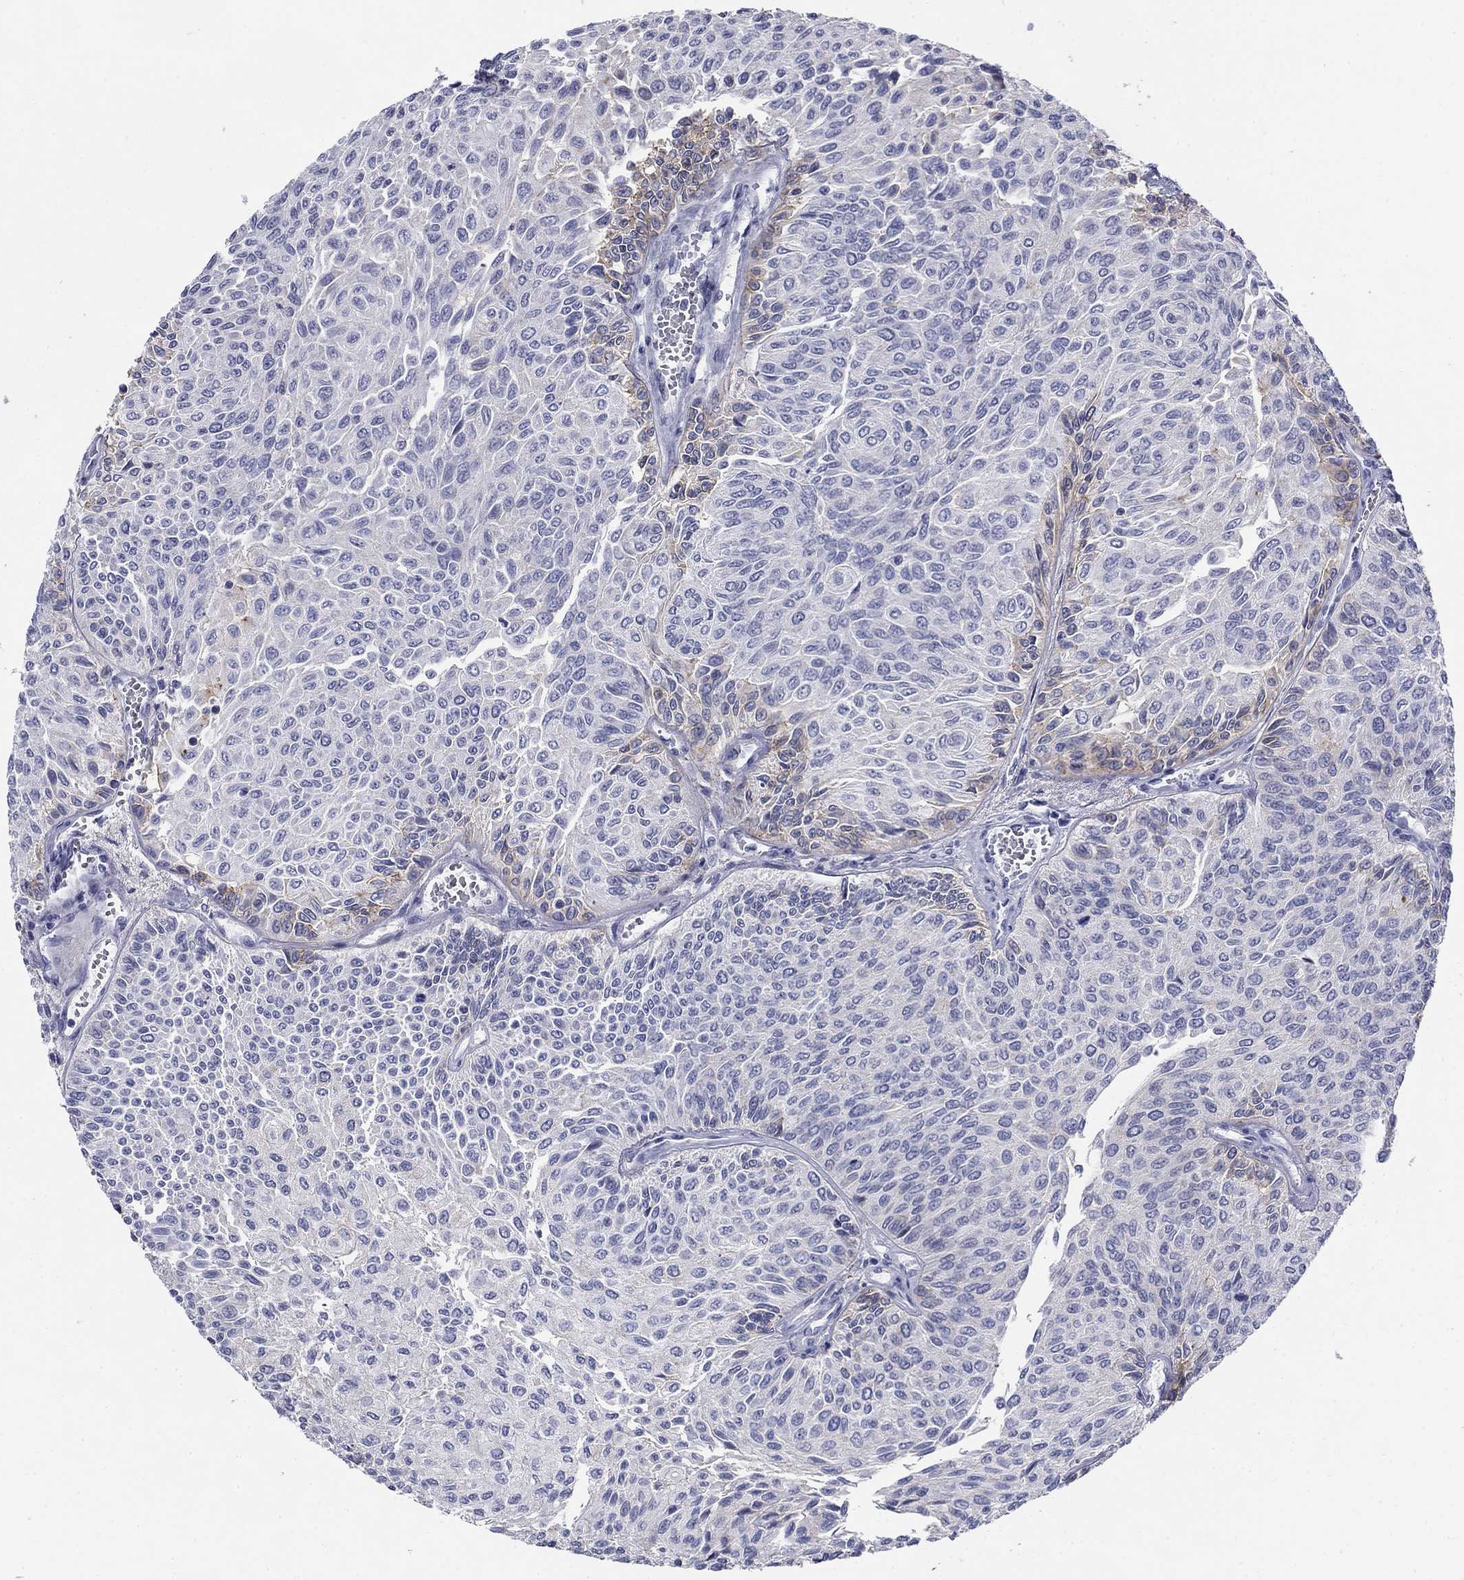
{"staining": {"intensity": "moderate", "quantity": "<25%", "location": "cytoplasmic/membranous"}, "tissue": "urothelial cancer", "cell_type": "Tumor cells", "image_type": "cancer", "snomed": [{"axis": "morphology", "description": "Urothelial carcinoma, Low grade"}, {"axis": "topography", "description": "Ureter, NOS"}, {"axis": "topography", "description": "Urinary bladder"}], "caption": "Urothelial cancer stained with immunohistochemistry shows moderate cytoplasmic/membranous positivity in approximately <25% of tumor cells.", "gene": "C4orf19", "patient": {"sex": "male", "age": 78}}